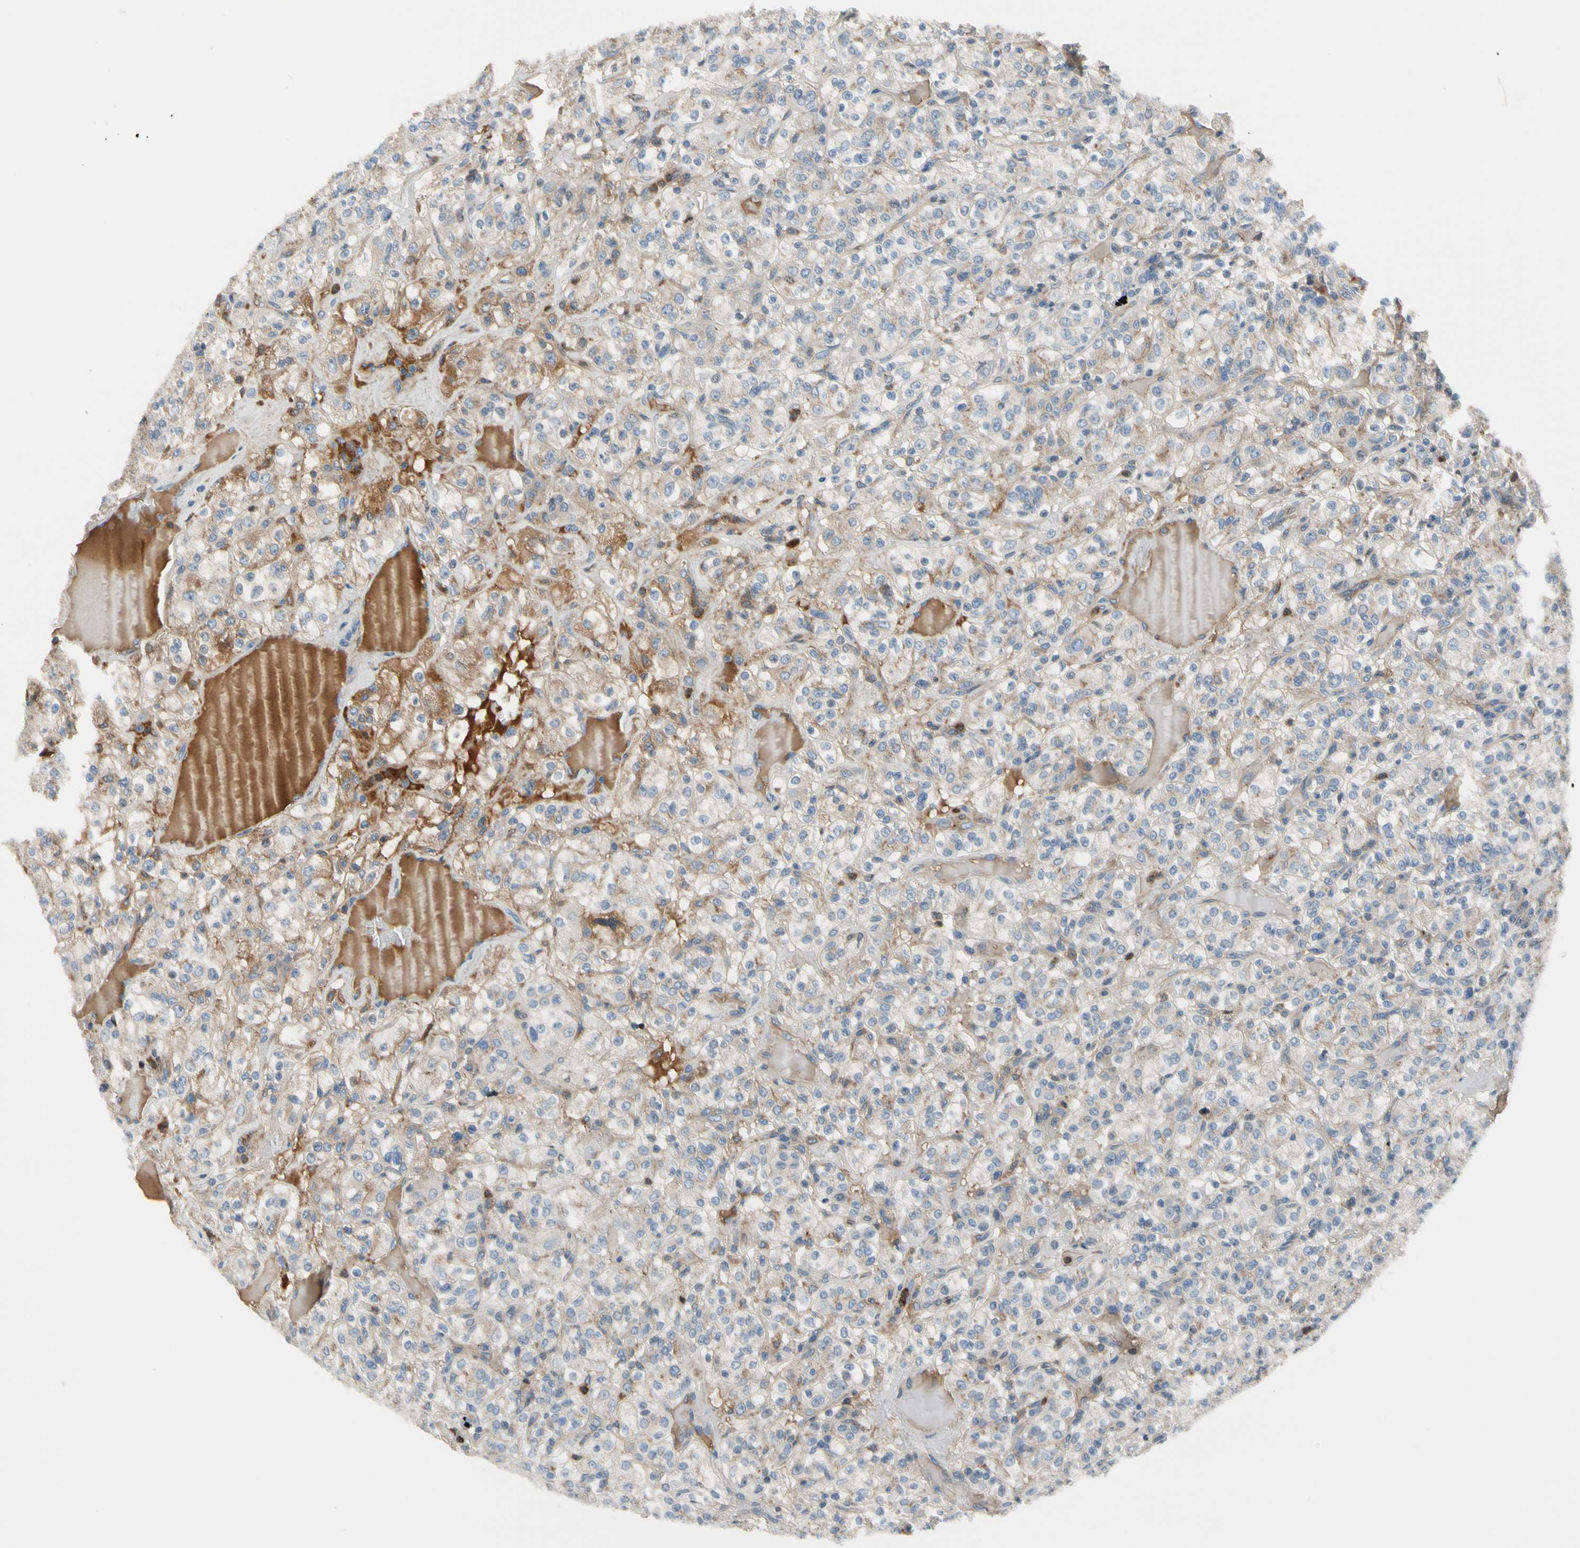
{"staining": {"intensity": "weak", "quantity": "<25%", "location": "cytoplasmic/membranous"}, "tissue": "renal cancer", "cell_type": "Tumor cells", "image_type": "cancer", "snomed": [{"axis": "morphology", "description": "Normal tissue, NOS"}, {"axis": "morphology", "description": "Adenocarcinoma, NOS"}, {"axis": "topography", "description": "Kidney"}], "caption": "Tumor cells are negative for brown protein staining in renal cancer (adenocarcinoma).", "gene": "HJURP", "patient": {"sex": "female", "age": 72}}